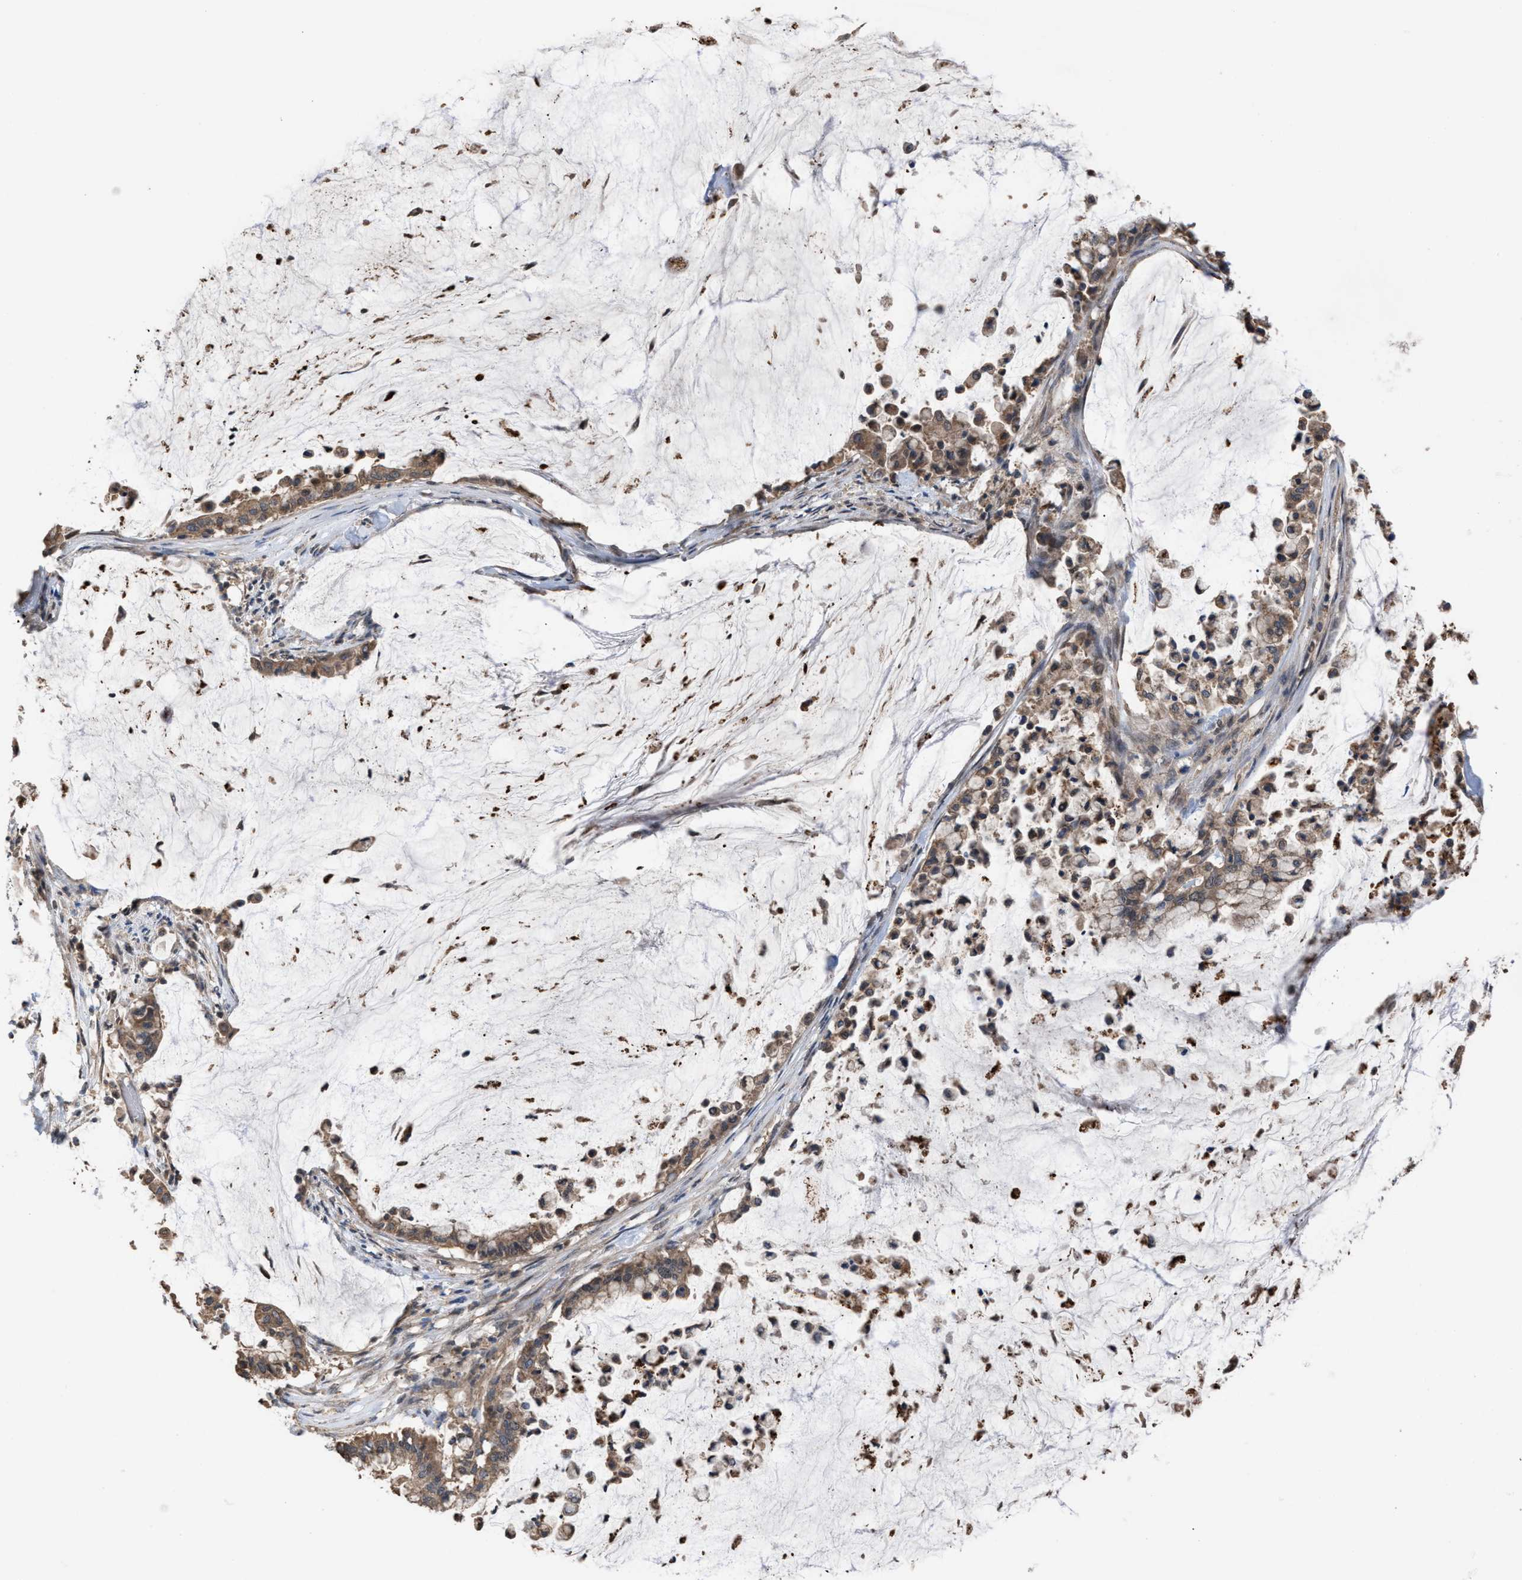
{"staining": {"intensity": "moderate", "quantity": ">75%", "location": "cytoplasmic/membranous"}, "tissue": "pancreatic cancer", "cell_type": "Tumor cells", "image_type": "cancer", "snomed": [{"axis": "morphology", "description": "Adenocarcinoma, NOS"}, {"axis": "topography", "description": "Pancreas"}], "caption": "Pancreatic adenocarcinoma was stained to show a protein in brown. There is medium levels of moderate cytoplasmic/membranous positivity in about >75% of tumor cells.", "gene": "C9orf78", "patient": {"sex": "male", "age": 41}}